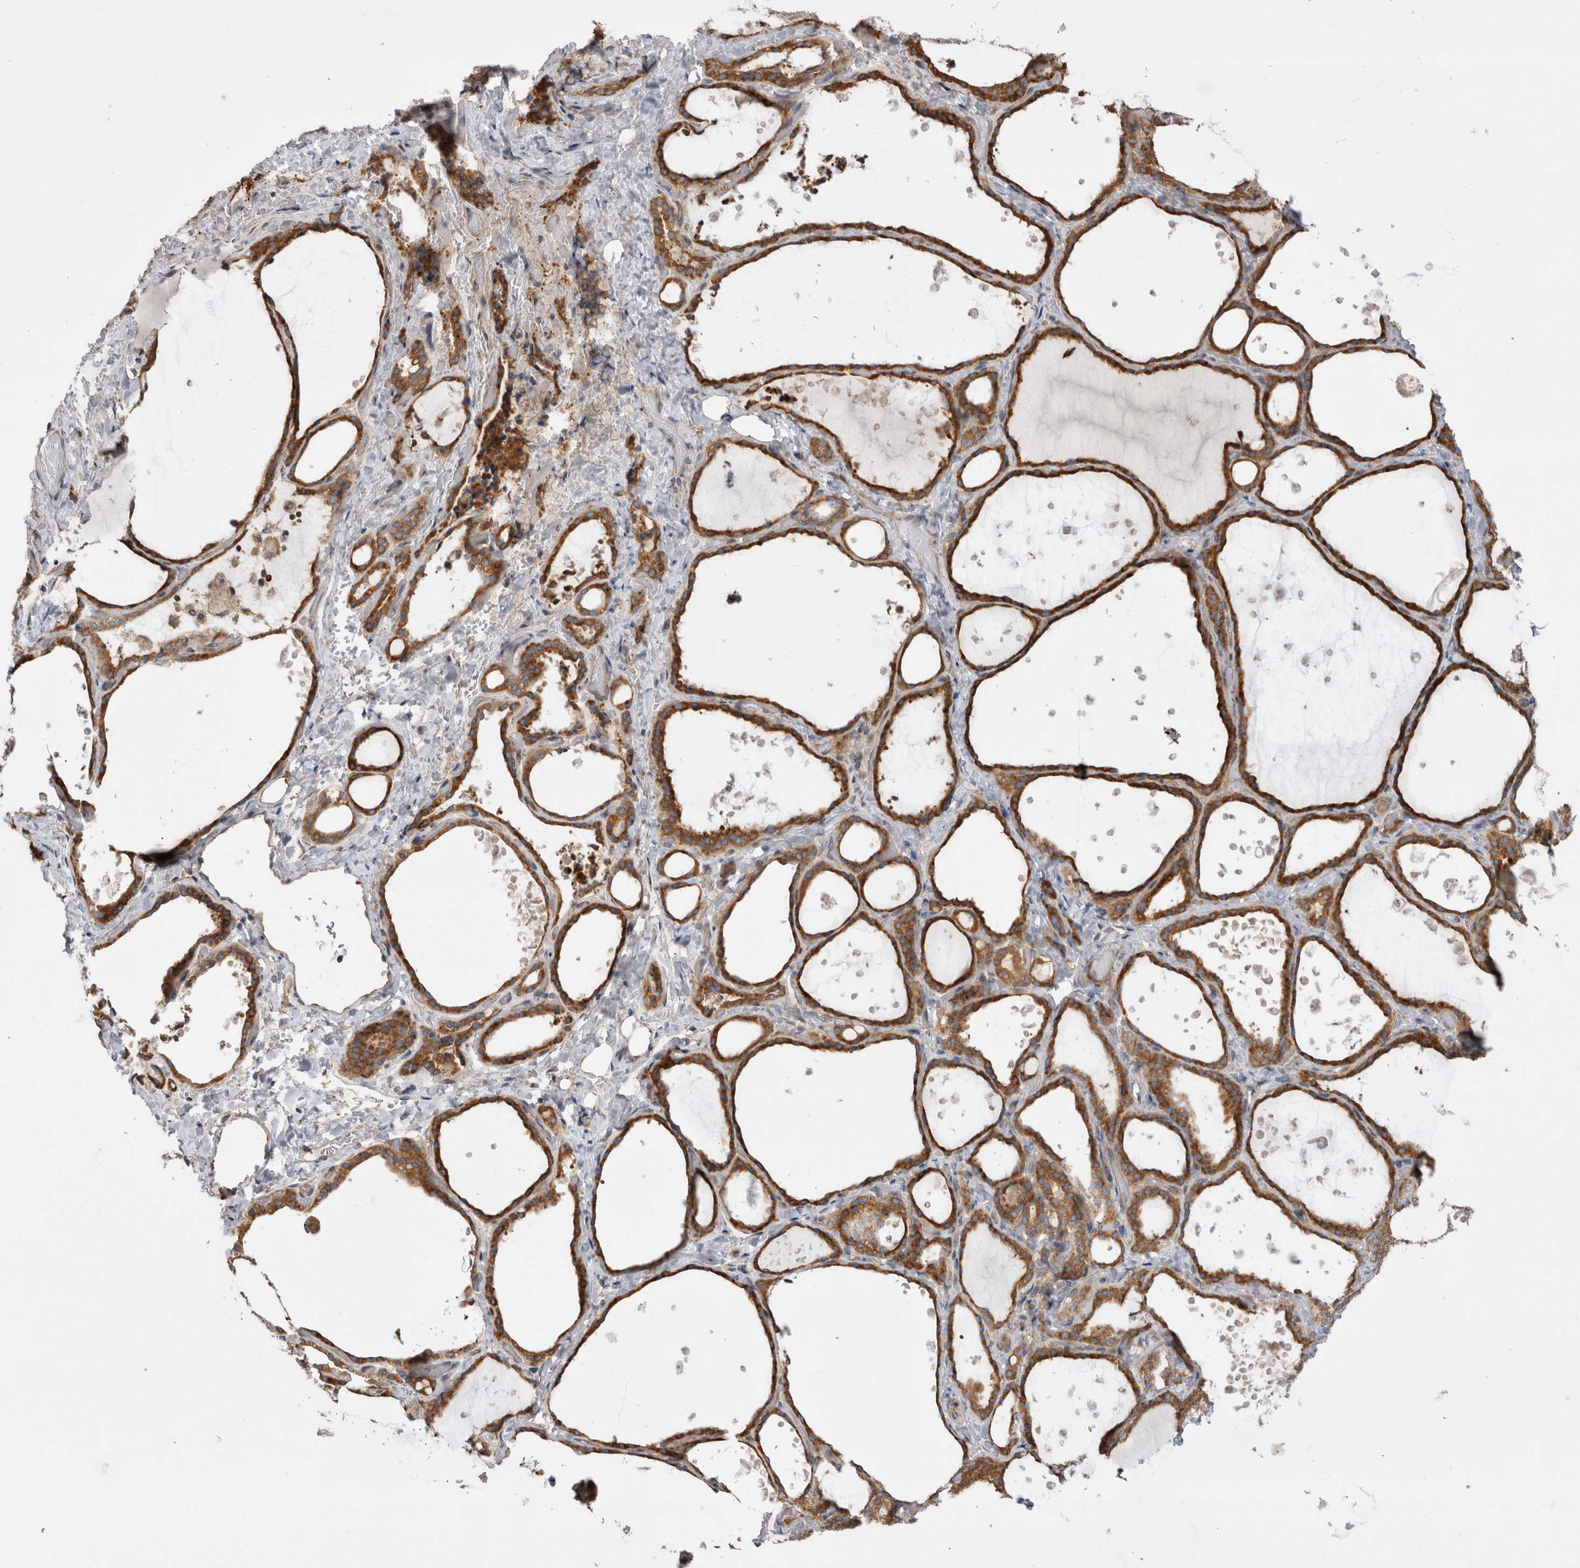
{"staining": {"intensity": "strong", "quantity": ">75%", "location": "cytoplasmic/membranous"}, "tissue": "thyroid gland", "cell_type": "Glandular cells", "image_type": "normal", "snomed": [{"axis": "morphology", "description": "Normal tissue, NOS"}, {"axis": "topography", "description": "Thyroid gland"}], "caption": "The photomicrograph reveals staining of benign thyroid gland, revealing strong cytoplasmic/membranous protein staining (brown color) within glandular cells. (IHC, brightfield microscopy, high magnification).", "gene": "PDCD10", "patient": {"sex": "female", "age": 44}}